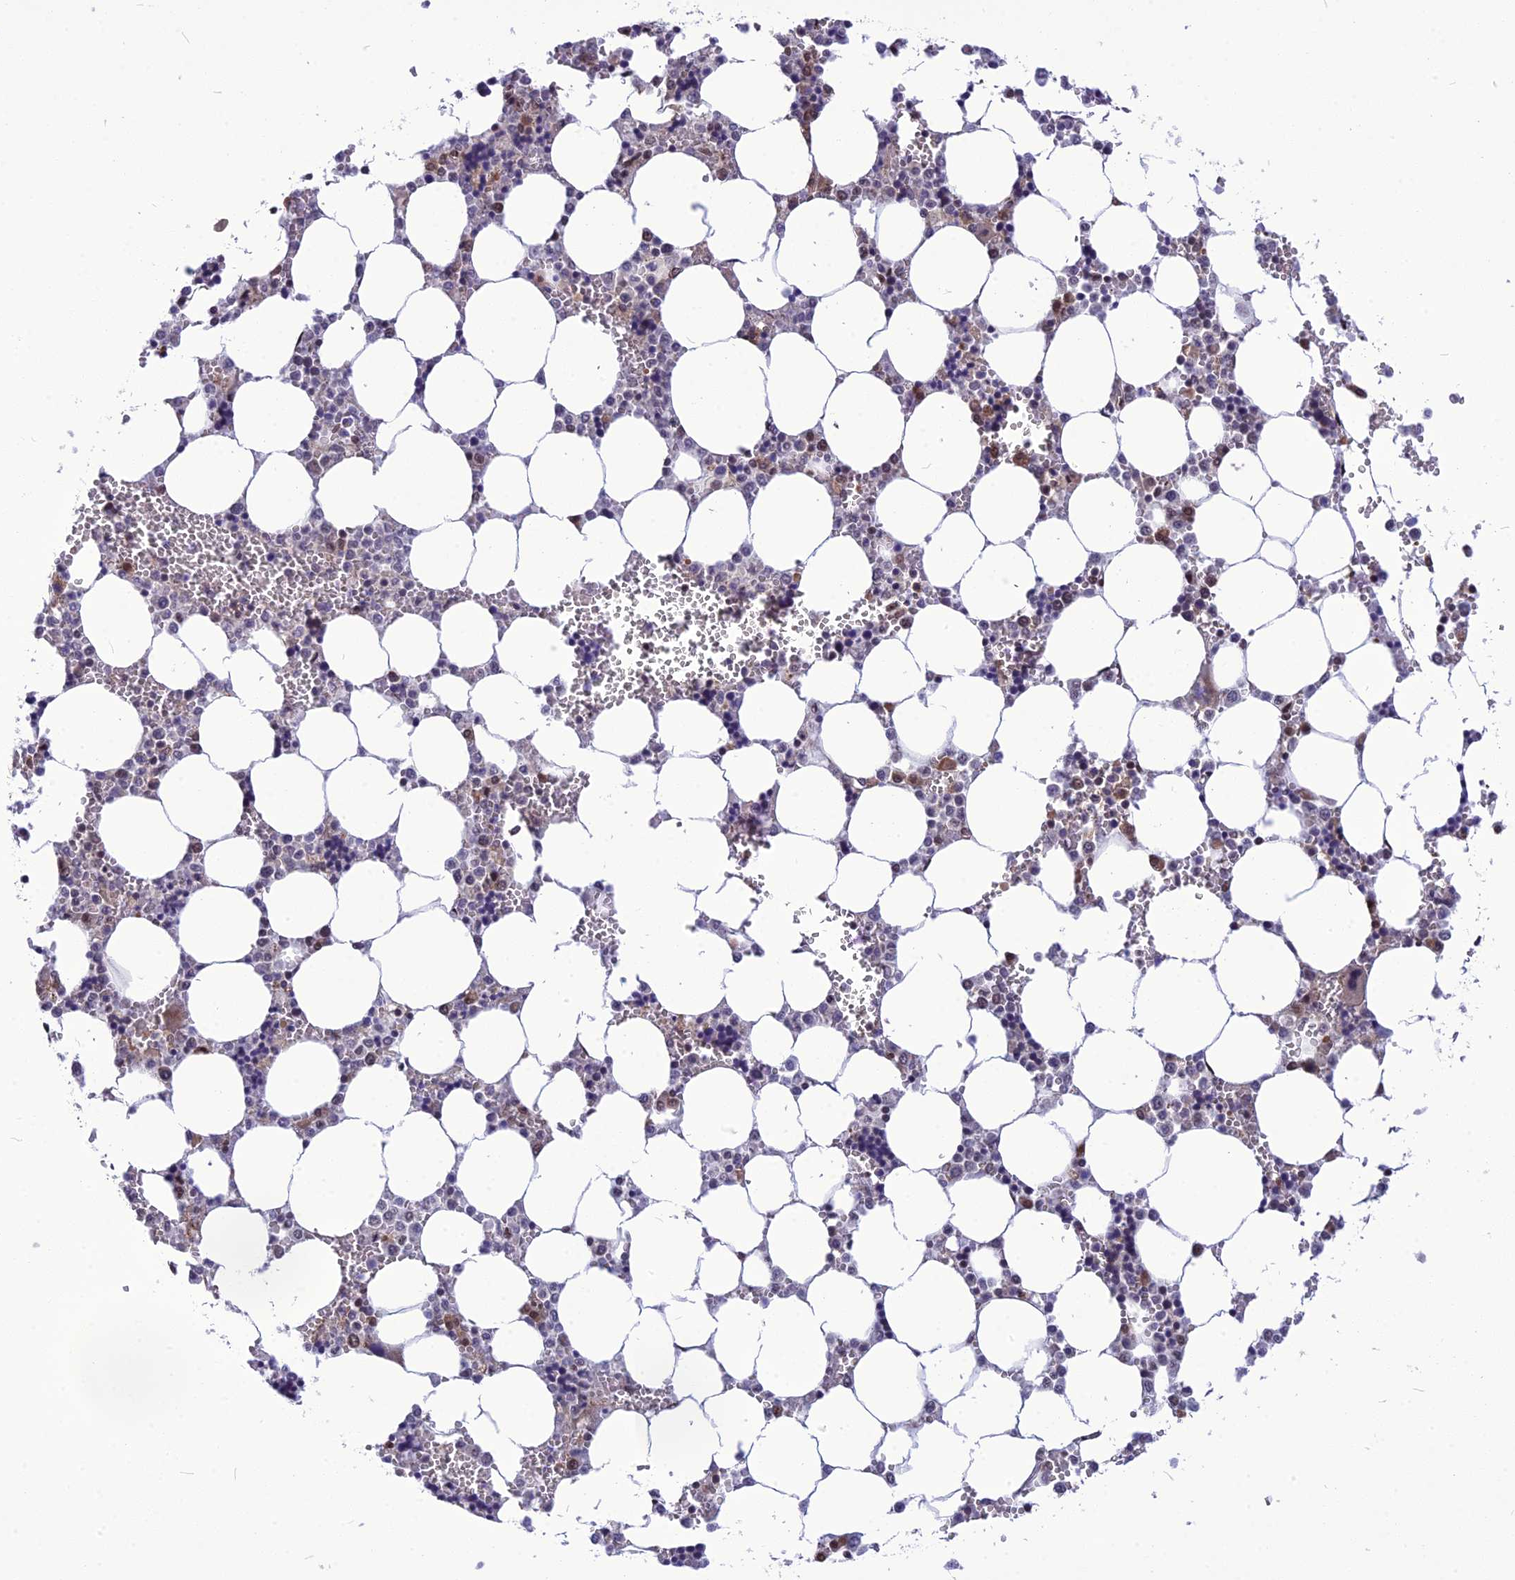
{"staining": {"intensity": "moderate", "quantity": "25%-75%", "location": "nuclear"}, "tissue": "bone marrow", "cell_type": "Hematopoietic cells", "image_type": "normal", "snomed": [{"axis": "morphology", "description": "Normal tissue, NOS"}, {"axis": "topography", "description": "Bone marrow"}], "caption": "Protein expression analysis of benign bone marrow reveals moderate nuclear expression in about 25%-75% of hematopoietic cells.", "gene": "RTRAF", "patient": {"sex": "male", "age": 64}}